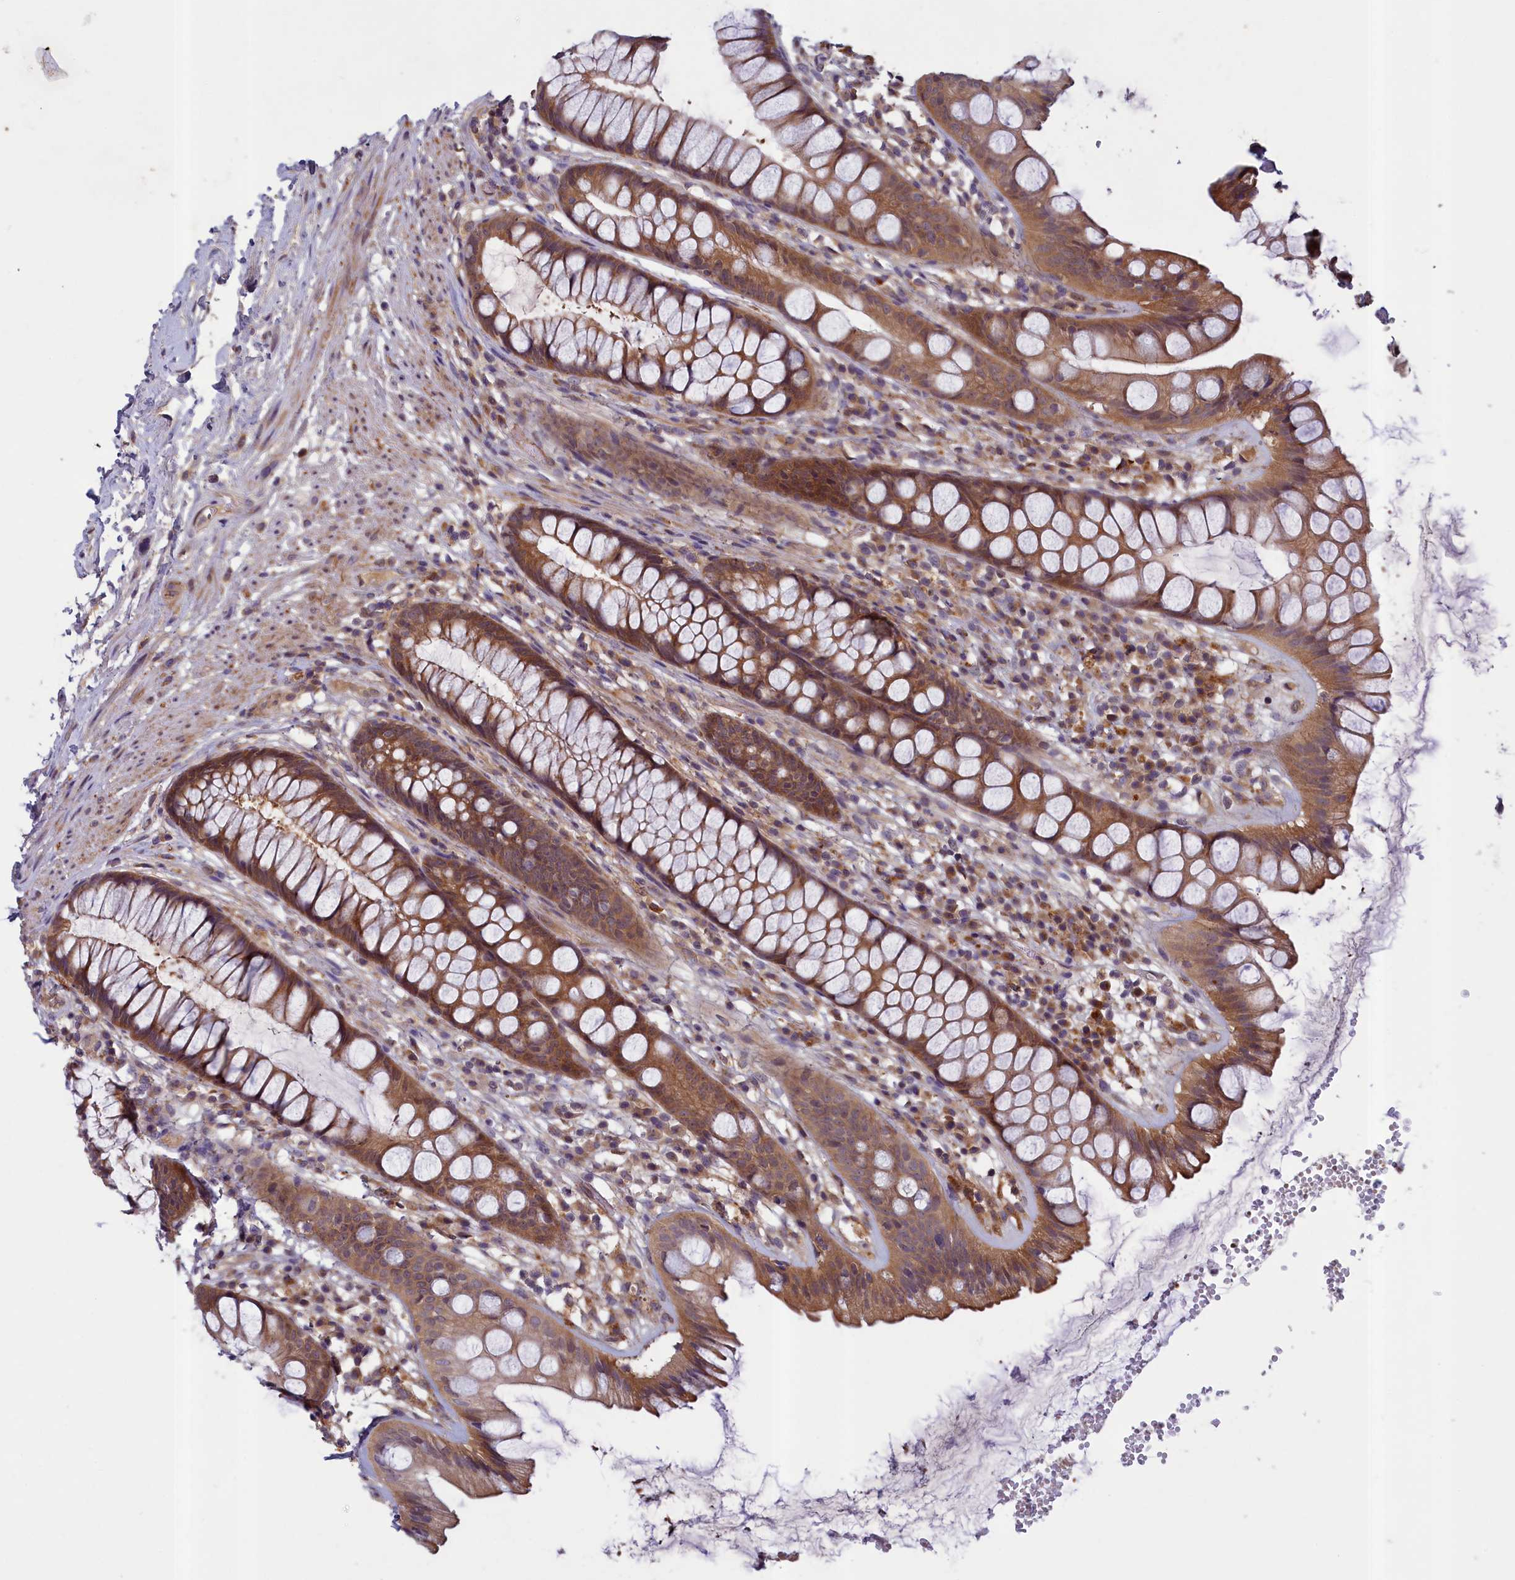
{"staining": {"intensity": "moderate", "quantity": ">75%", "location": "cytoplasmic/membranous"}, "tissue": "rectum", "cell_type": "Glandular cells", "image_type": "normal", "snomed": [{"axis": "morphology", "description": "Normal tissue, NOS"}, {"axis": "topography", "description": "Rectum"}], "caption": "A high-resolution photomicrograph shows IHC staining of benign rectum, which exhibits moderate cytoplasmic/membranous staining in approximately >75% of glandular cells.", "gene": "NUBP1", "patient": {"sex": "male", "age": 74}}